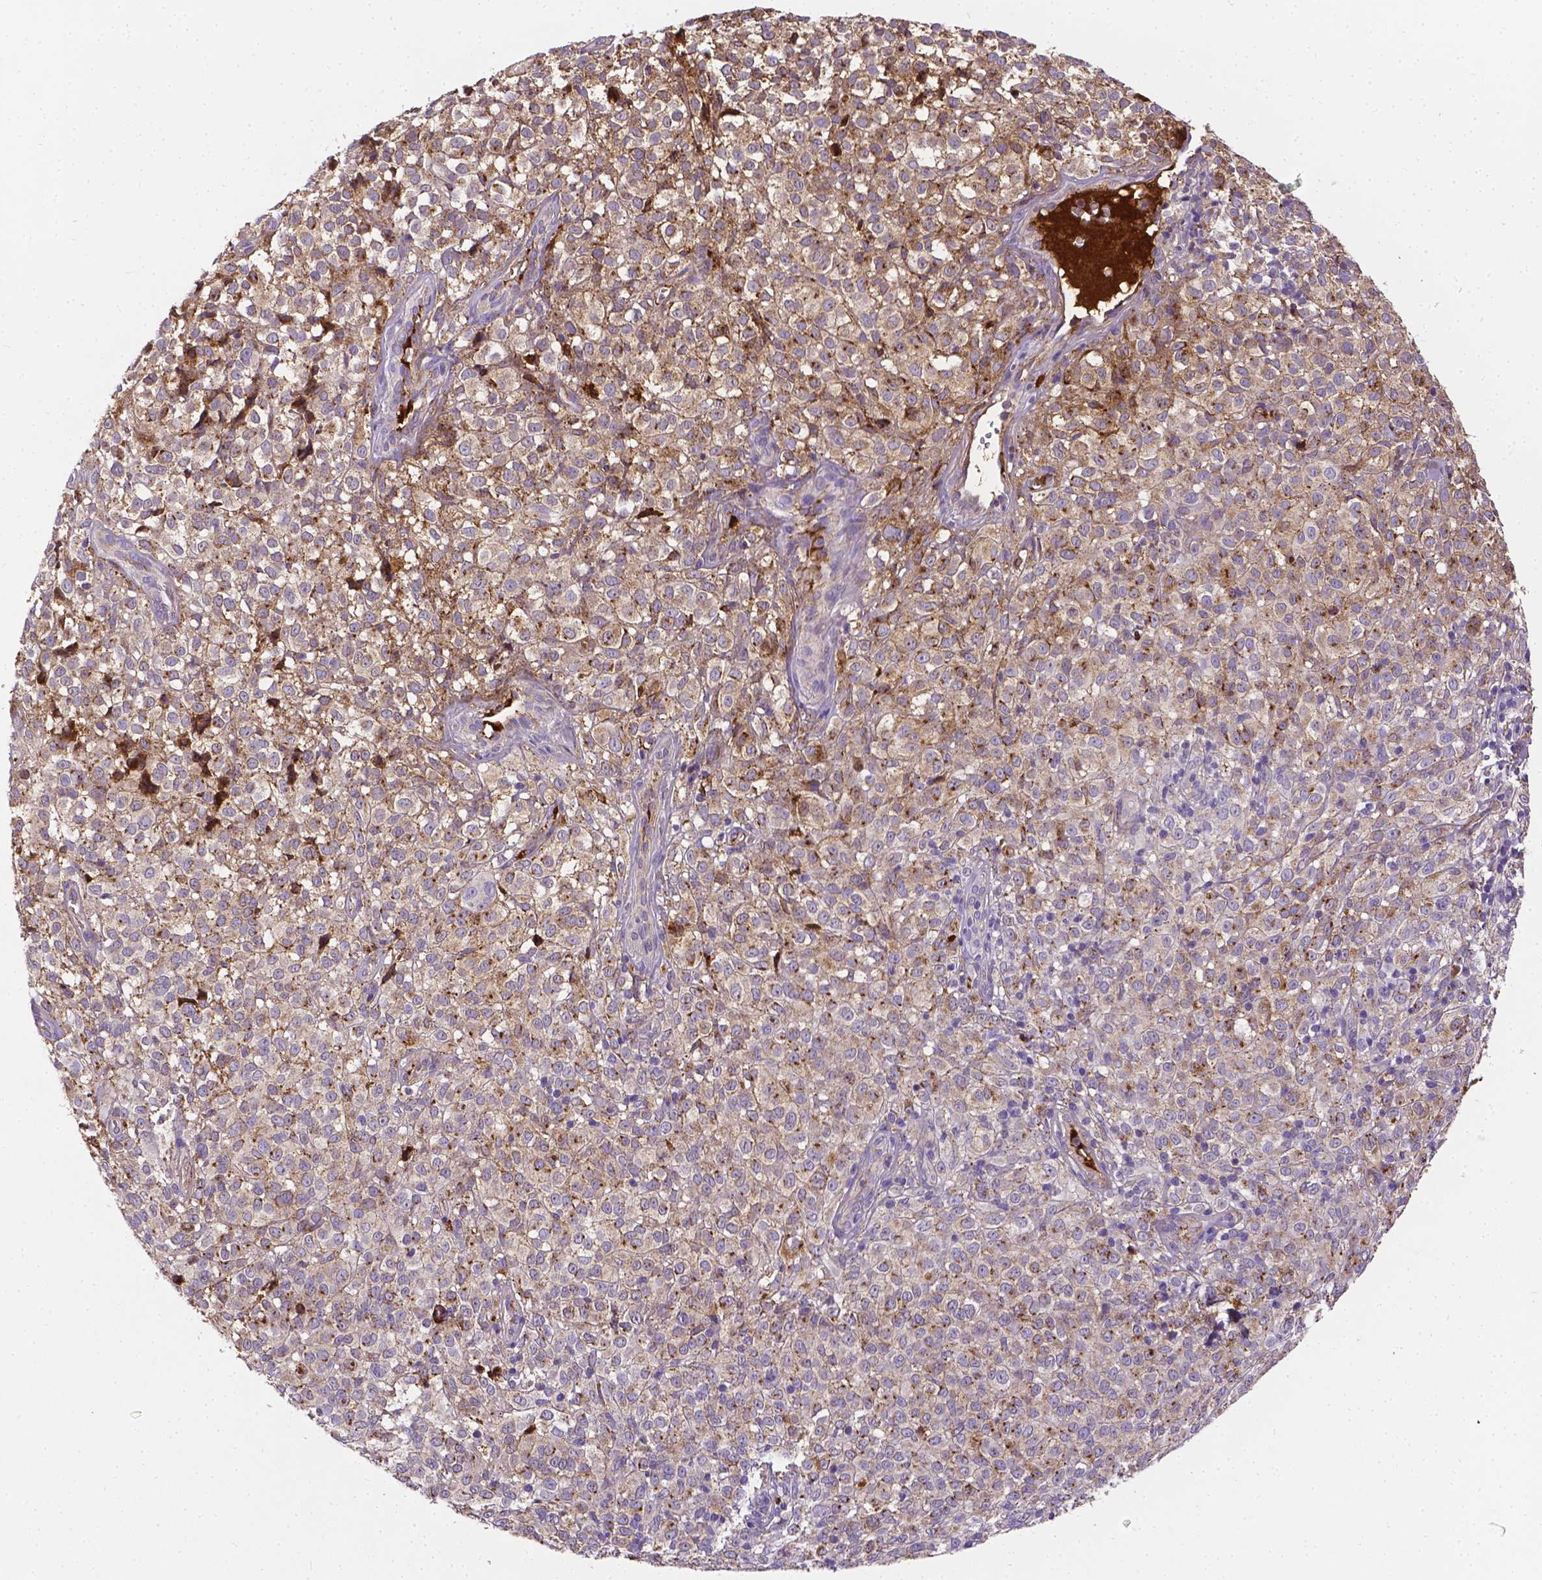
{"staining": {"intensity": "moderate", "quantity": ">75%", "location": "cytoplasmic/membranous"}, "tissue": "melanoma", "cell_type": "Tumor cells", "image_type": "cancer", "snomed": [{"axis": "morphology", "description": "Malignant melanoma, NOS"}, {"axis": "topography", "description": "Skin"}], "caption": "An immunohistochemistry (IHC) histopathology image of neoplastic tissue is shown. Protein staining in brown shows moderate cytoplasmic/membranous positivity in malignant melanoma within tumor cells.", "gene": "APOE", "patient": {"sex": "male", "age": 85}}